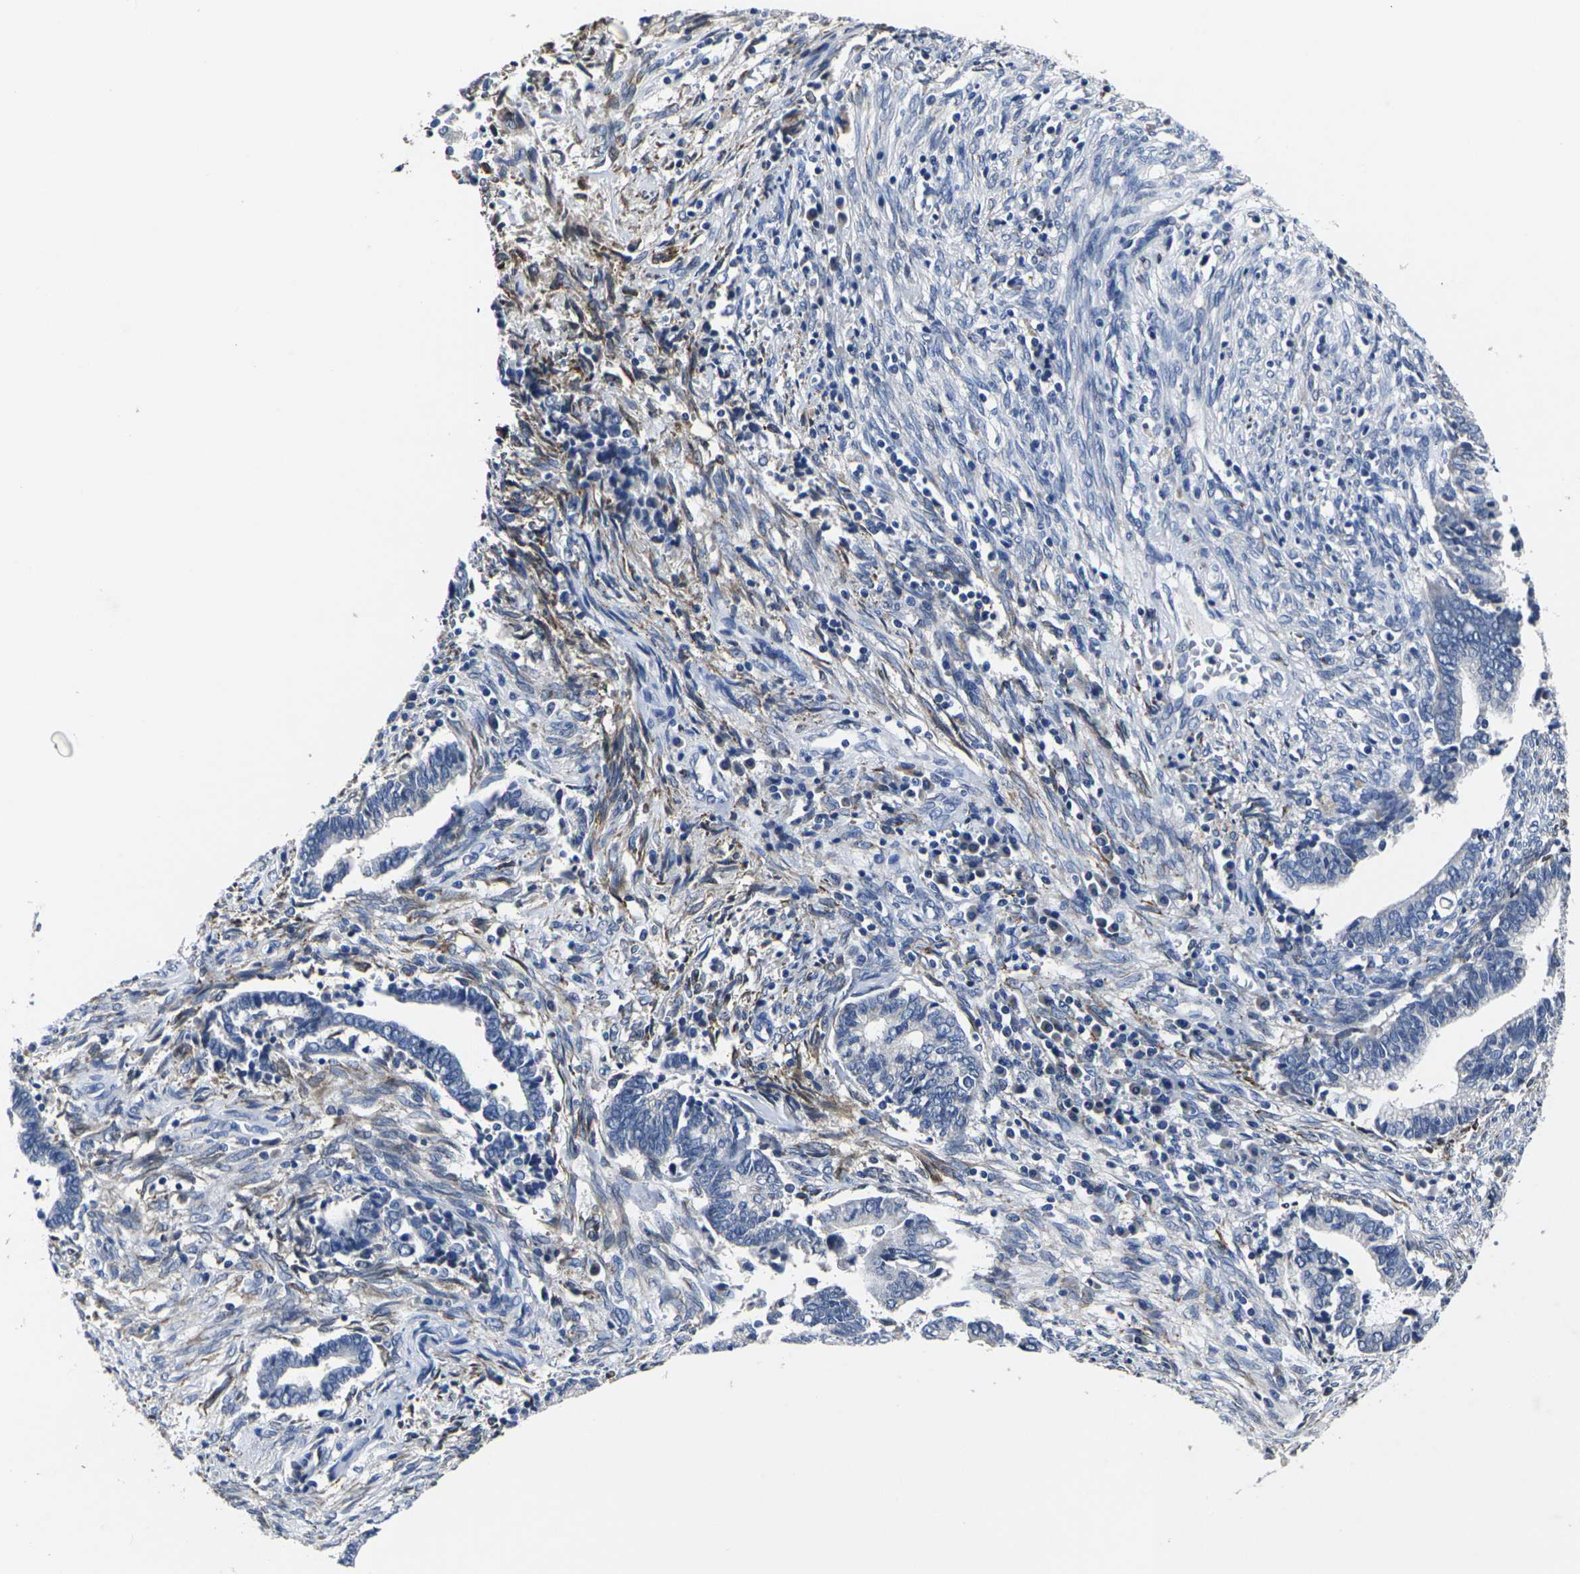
{"staining": {"intensity": "negative", "quantity": "none", "location": "none"}, "tissue": "cervical cancer", "cell_type": "Tumor cells", "image_type": "cancer", "snomed": [{"axis": "morphology", "description": "Adenocarcinoma, NOS"}, {"axis": "topography", "description": "Cervix"}], "caption": "A histopathology image of human cervical adenocarcinoma is negative for staining in tumor cells.", "gene": "CYP2C8", "patient": {"sex": "female", "age": 44}}